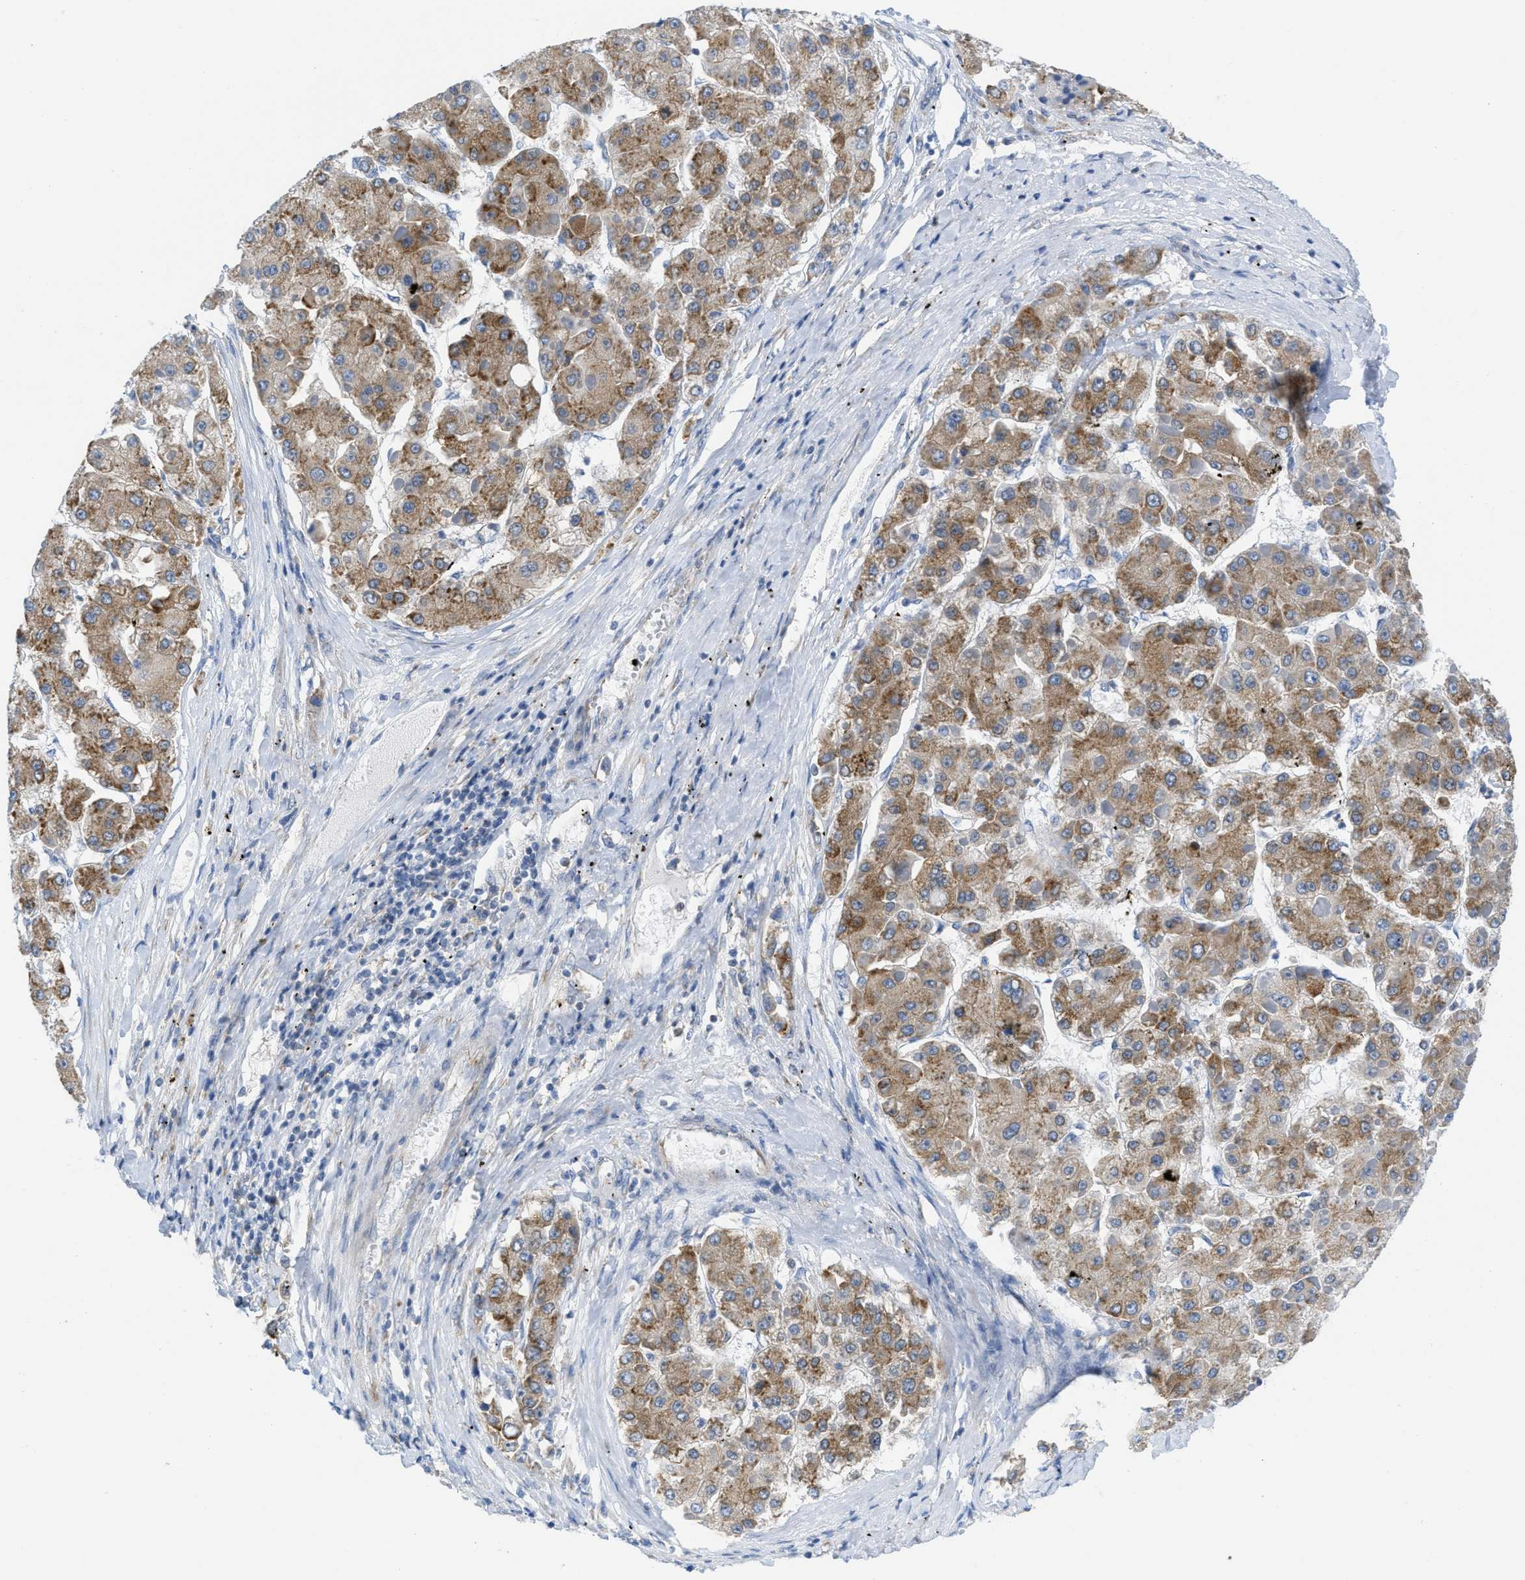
{"staining": {"intensity": "moderate", "quantity": ">75%", "location": "cytoplasmic/membranous"}, "tissue": "liver cancer", "cell_type": "Tumor cells", "image_type": "cancer", "snomed": [{"axis": "morphology", "description": "Carcinoma, Hepatocellular, NOS"}, {"axis": "topography", "description": "Liver"}], "caption": "The photomicrograph displays a brown stain indicating the presence of a protein in the cytoplasmic/membranous of tumor cells in liver cancer. (DAB IHC, brown staining for protein, blue staining for nuclei).", "gene": "PTDSS1", "patient": {"sex": "female", "age": 73}}